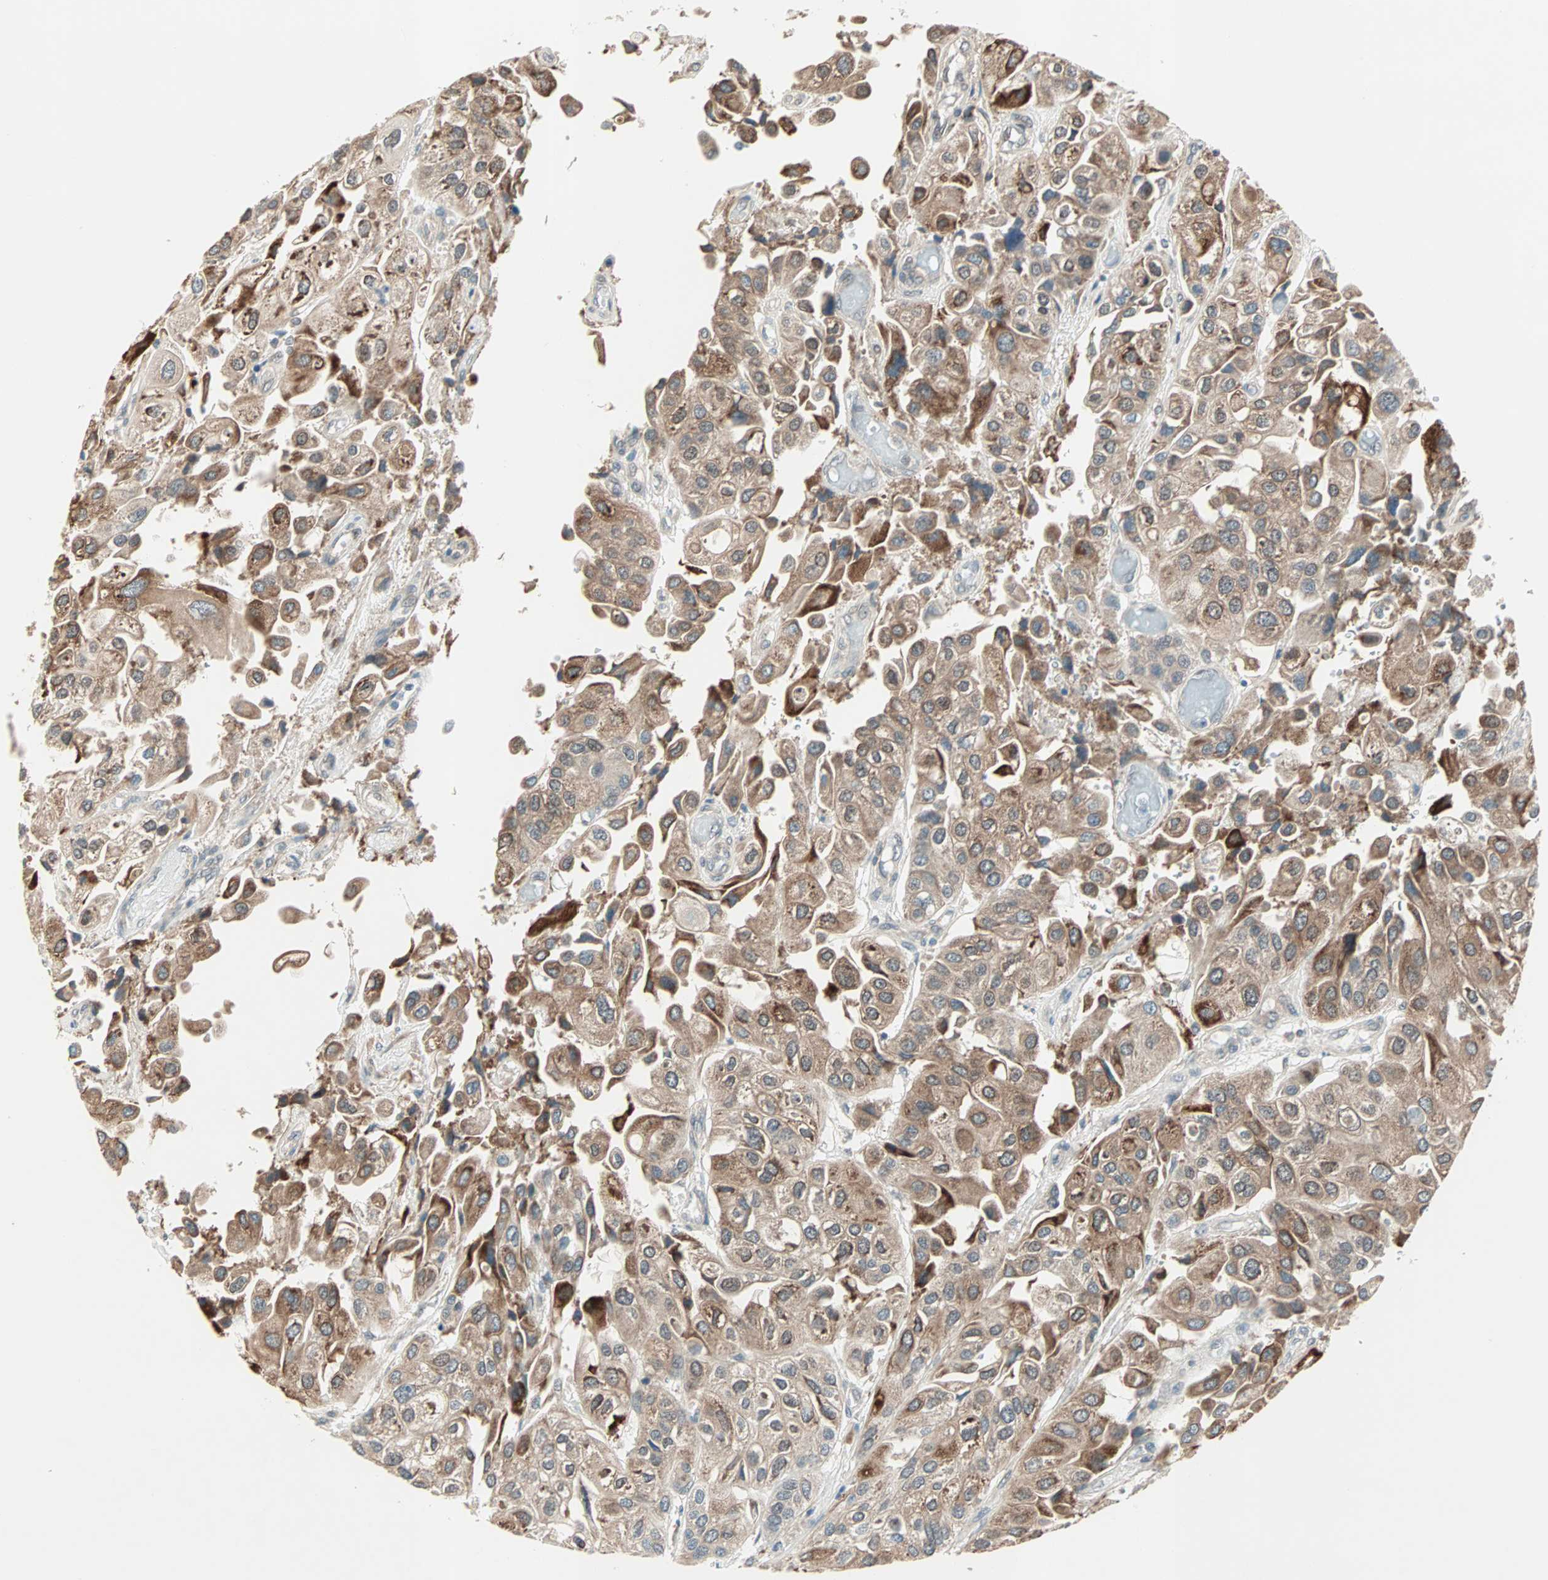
{"staining": {"intensity": "moderate", "quantity": ">75%", "location": "cytoplasmic/membranous"}, "tissue": "urothelial cancer", "cell_type": "Tumor cells", "image_type": "cancer", "snomed": [{"axis": "morphology", "description": "Urothelial carcinoma, High grade"}, {"axis": "topography", "description": "Urinary bladder"}], "caption": "Protein staining of urothelial cancer tissue exhibits moderate cytoplasmic/membranous staining in about >75% of tumor cells. (IHC, brightfield microscopy, high magnification).", "gene": "PGBD1", "patient": {"sex": "female", "age": 64}}